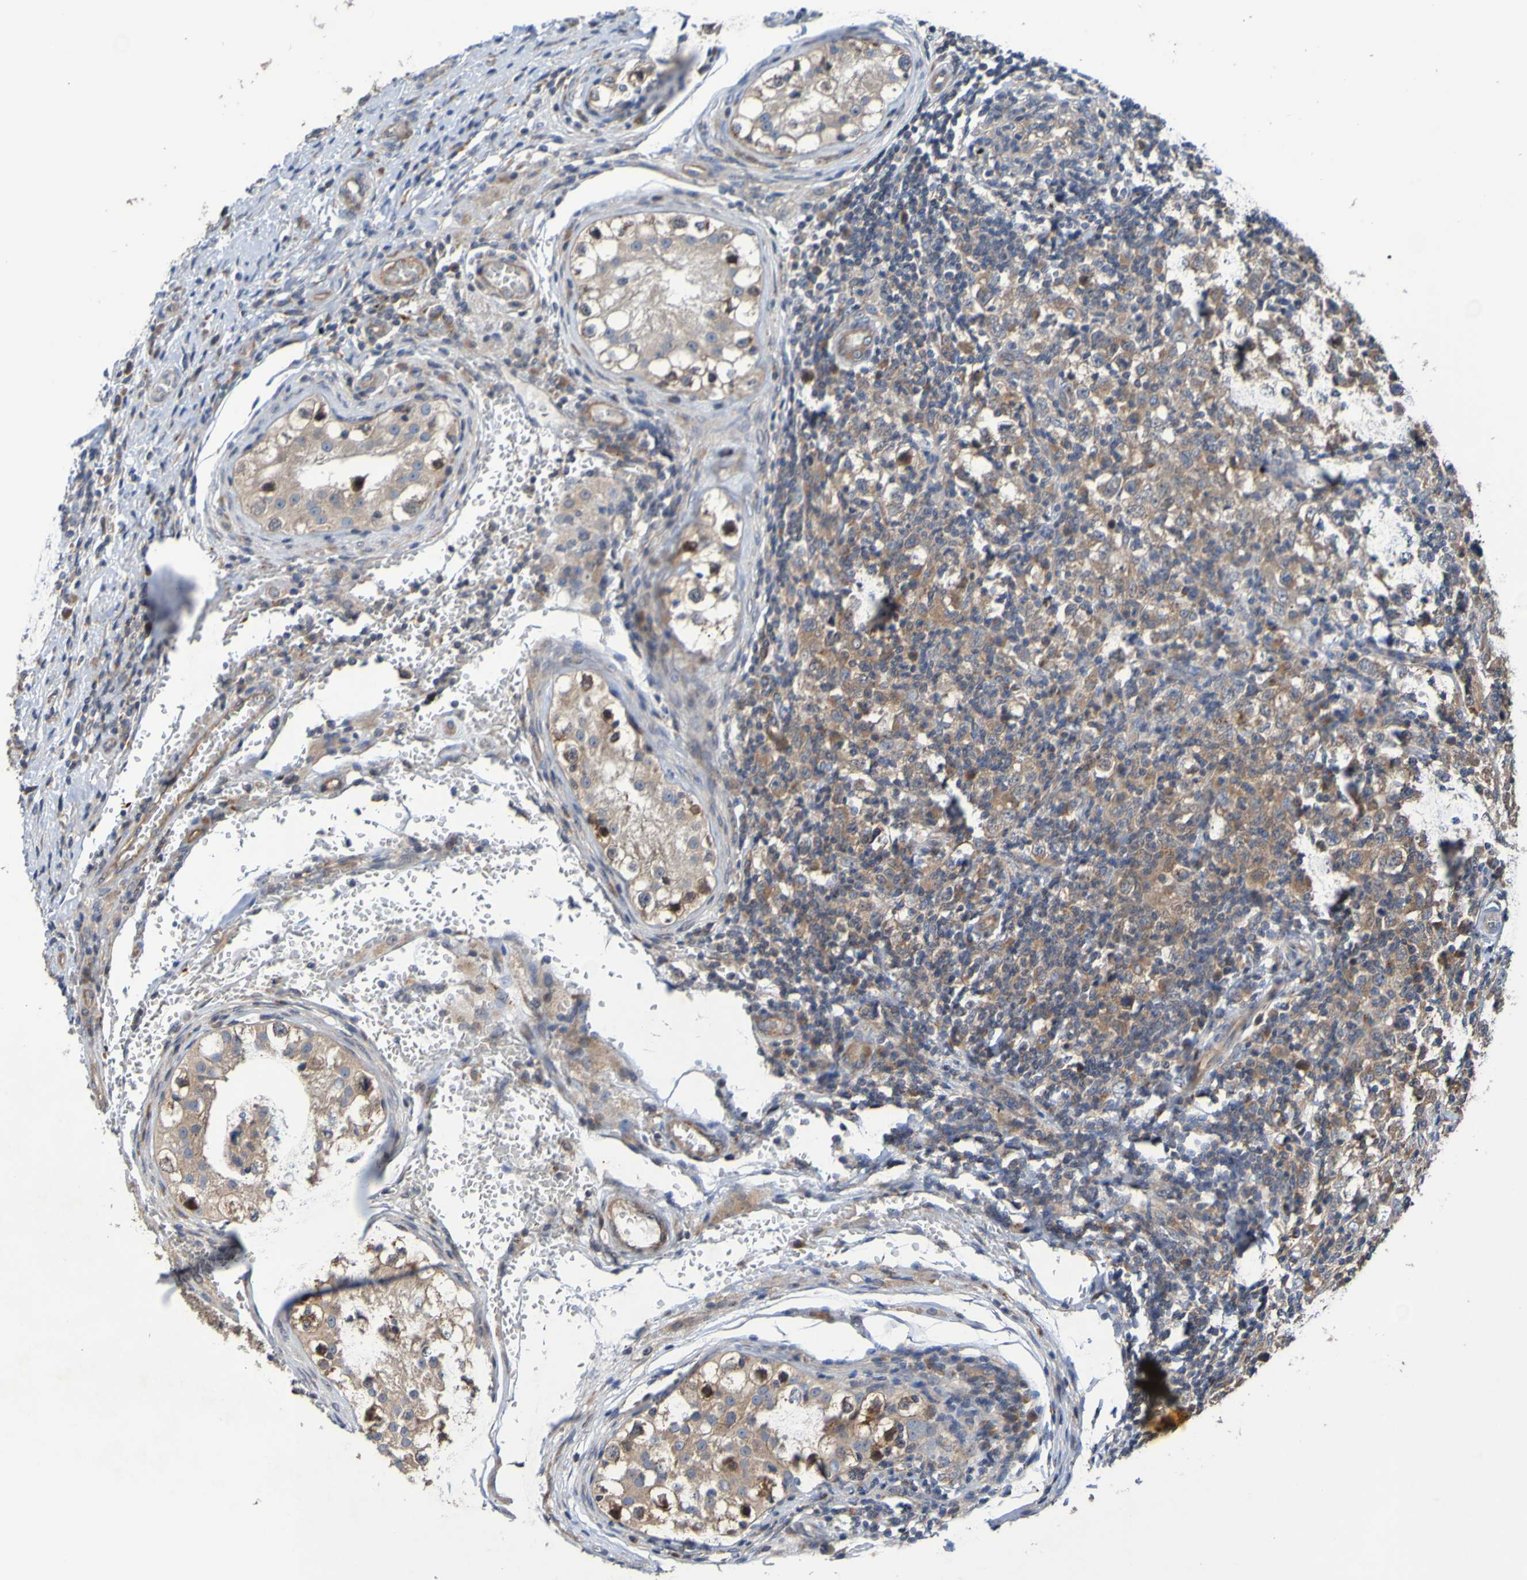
{"staining": {"intensity": "moderate", "quantity": ">75%", "location": "cytoplasmic/membranous"}, "tissue": "testis cancer", "cell_type": "Tumor cells", "image_type": "cancer", "snomed": [{"axis": "morphology", "description": "Carcinoma, Embryonal, NOS"}, {"axis": "topography", "description": "Testis"}], "caption": "Human testis embryonal carcinoma stained for a protein (brown) displays moderate cytoplasmic/membranous positive positivity in about >75% of tumor cells.", "gene": "SDK1", "patient": {"sex": "male", "age": 21}}